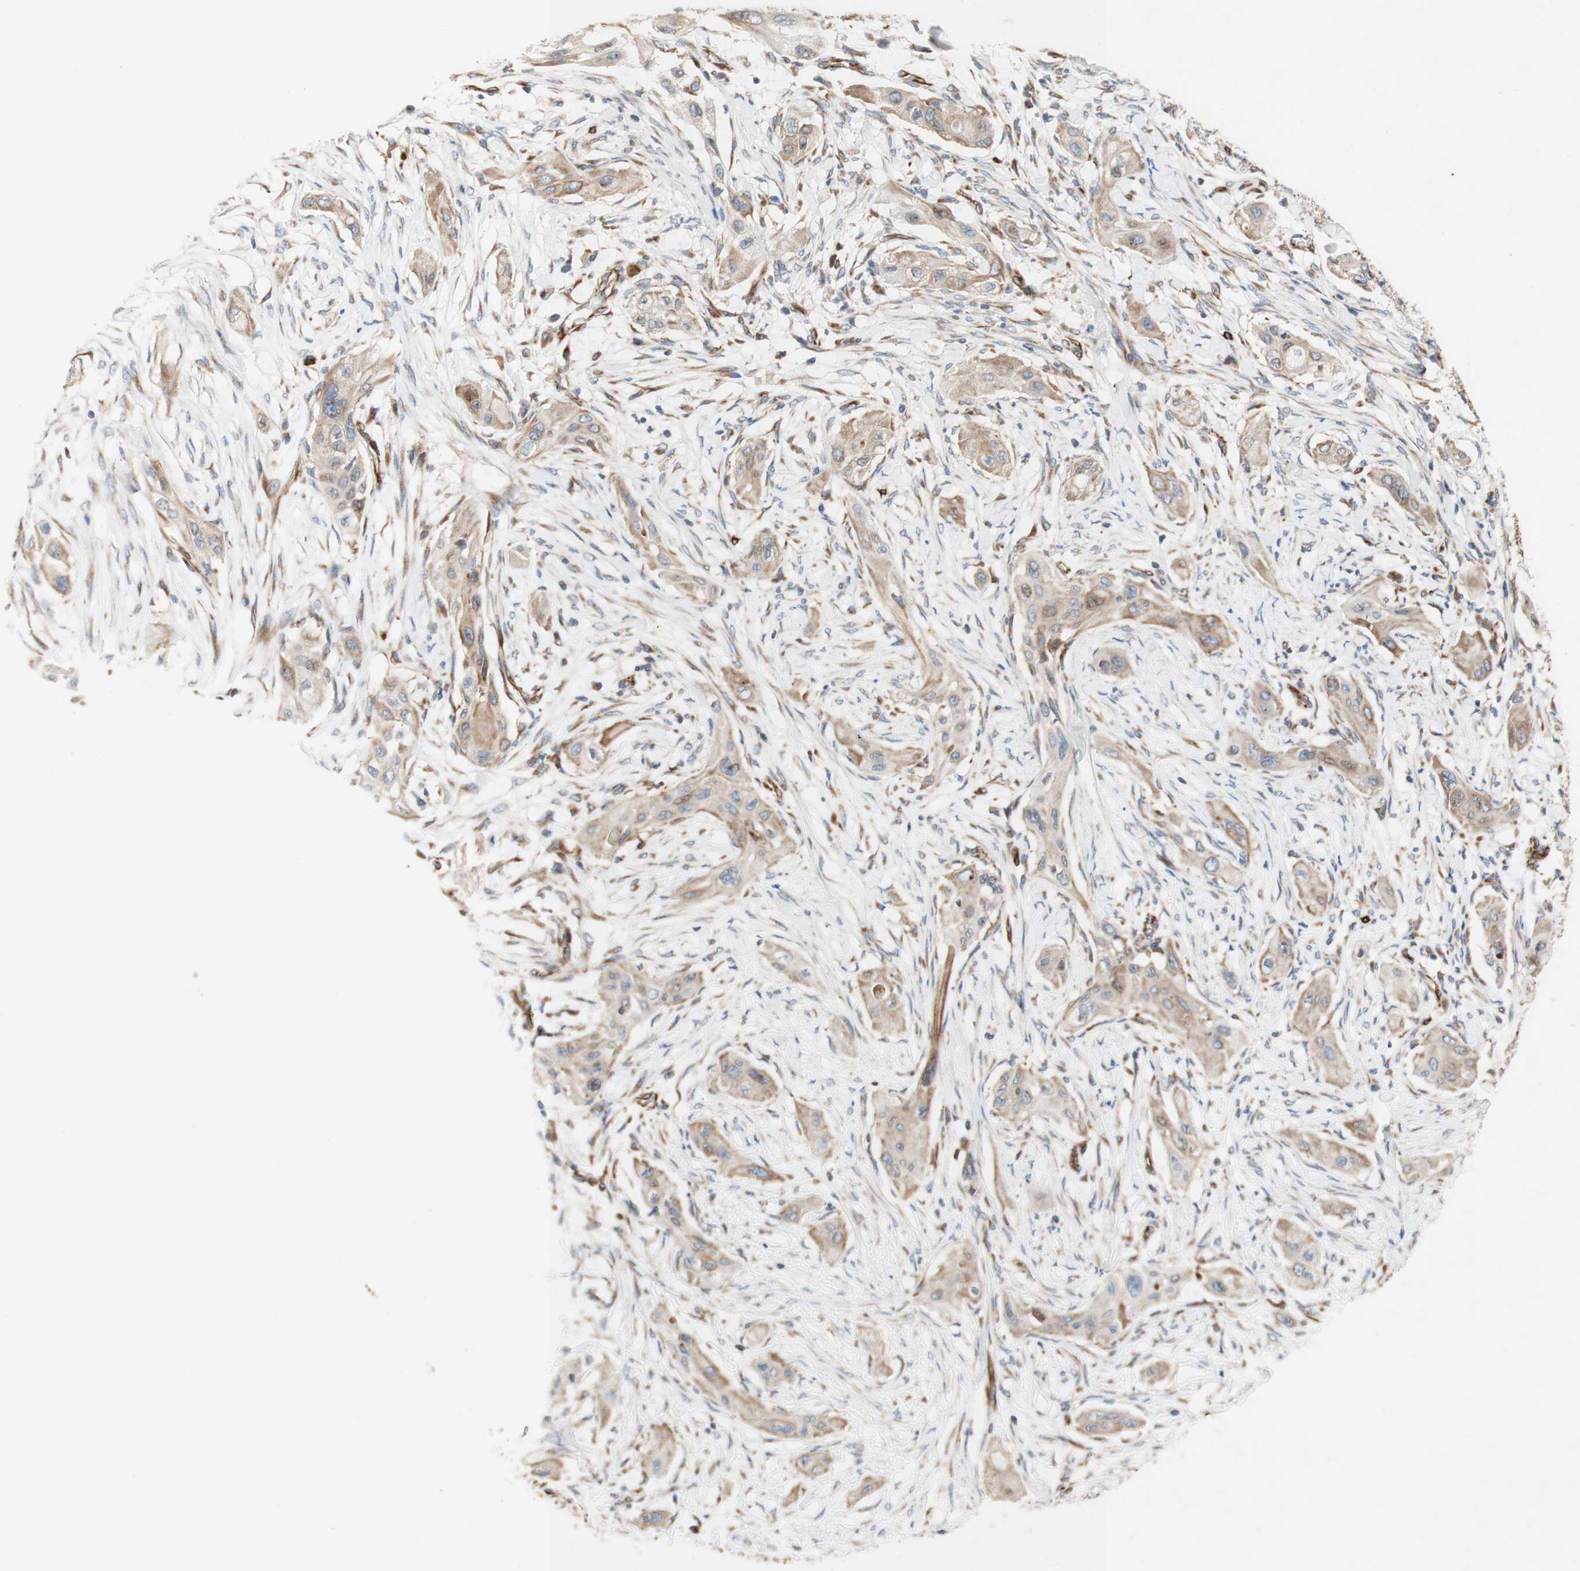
{"staining": {"intensity": "moderate", "quantity": ">75%", "location": "cytoplasmic/membranous"}, "tissue": "lung cancer", "cell_type": "Tumor cells", "image_type": "cancer", "snomed": [{"axis": "morphology", "description": "Squamous cell carcinoma, NOS"}, {"axis": "topography", "description": "Lung"}], "caption": "Immunohistochemistry histopathology image of neoplastic tissue: human lung cancer (squamous cell carcinoma) stained using immunohistochemistry shows medium levels of moderate protein expression localized specifically in the cytoplasmic/membranous of tumor cells, appearing as a cytoplasmic/membranous brown color.", "gene": "C1orf43", "patient": {"sex": "female", "age": 47}}